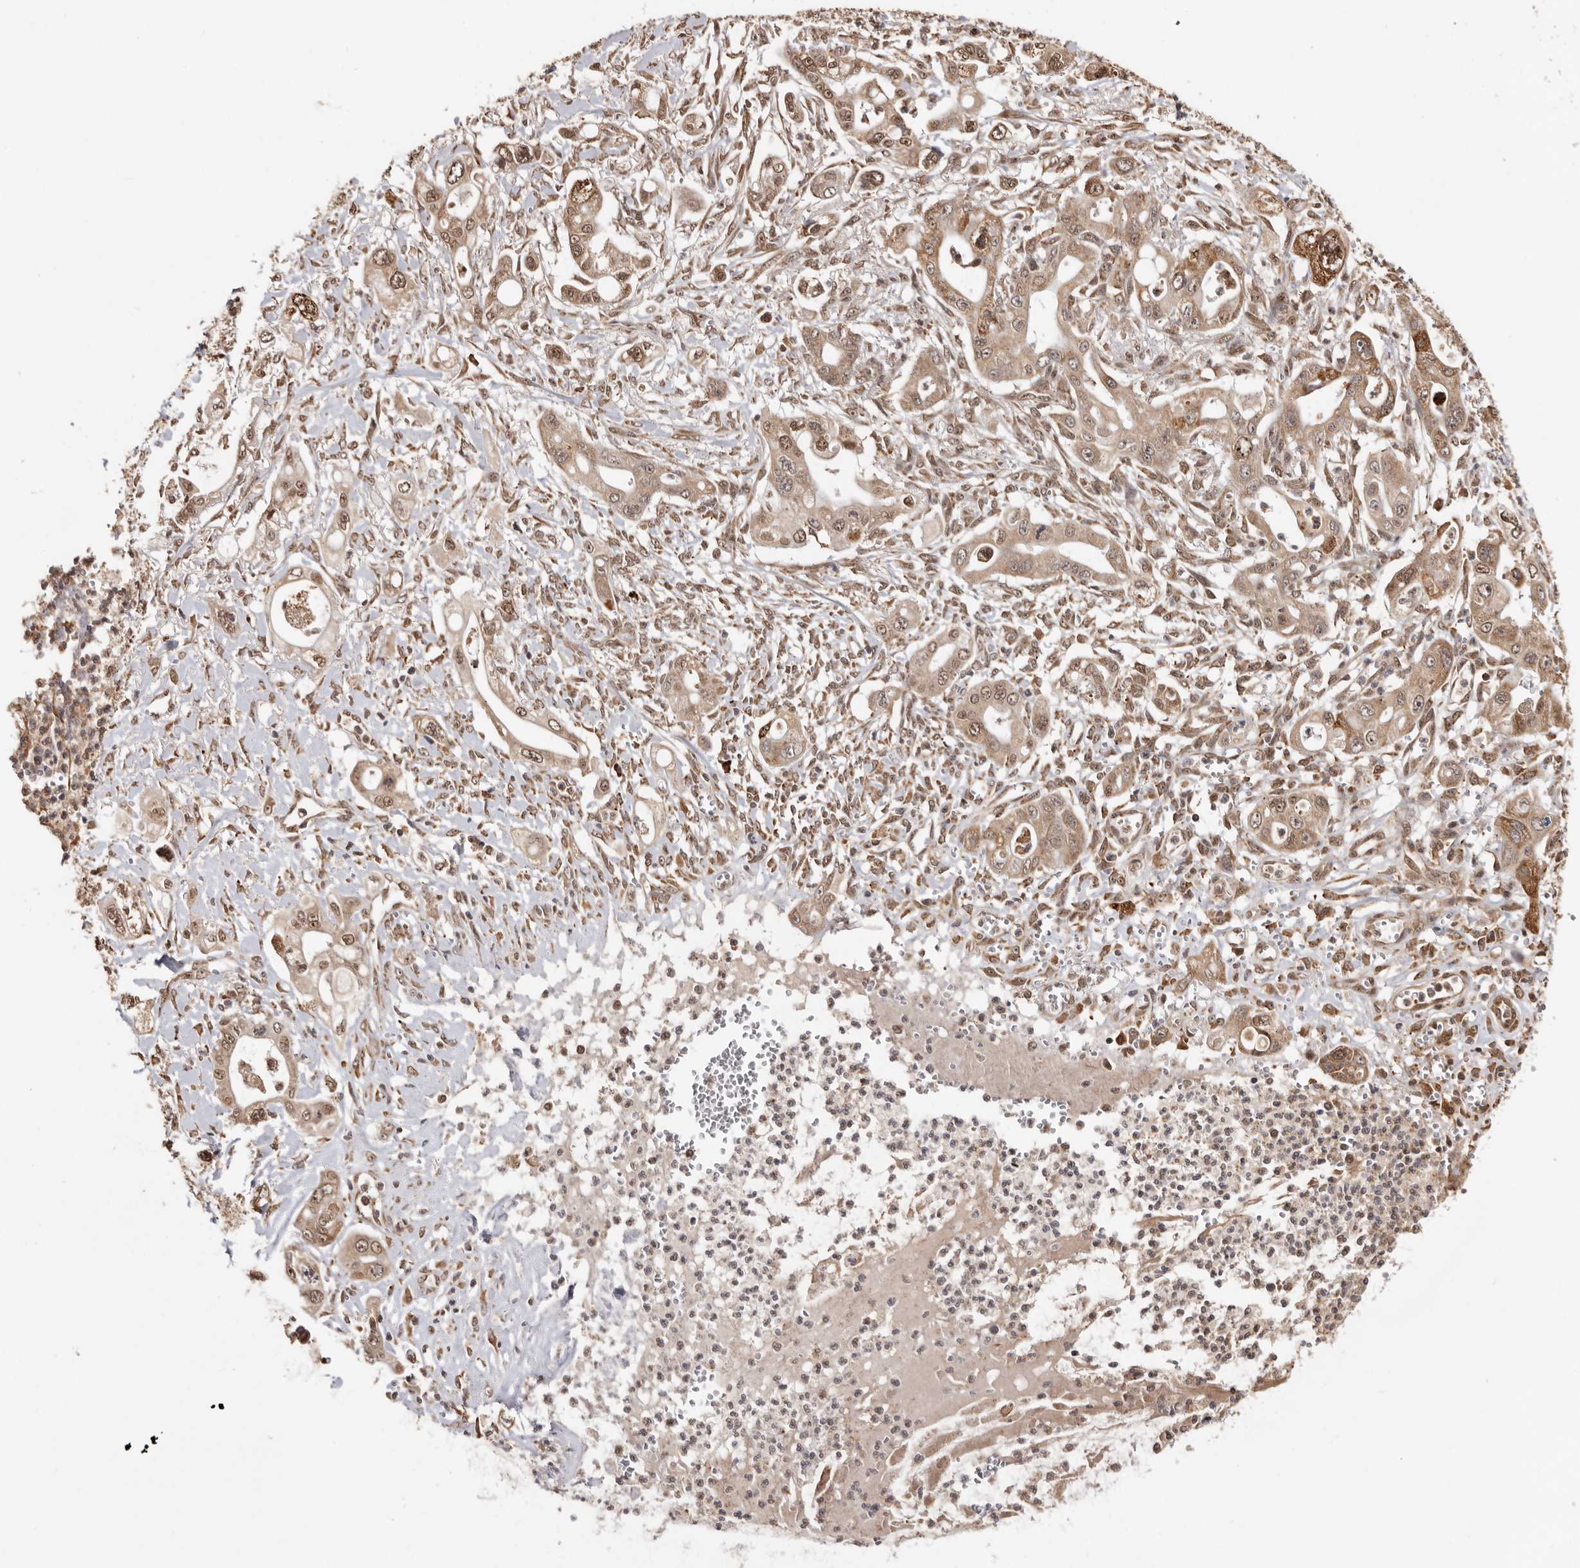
{"staining": {"intensity": "moderate", "quantity": ">75%", "location": "cytoplasmic/membranous,nuclear"}, "tissue": "pancreatic cancer", "cell_type": "Tumor cells", "image_type": "cancer", "snomed": [{"axis": "morphology", "description": "Adenocarcinoma, NOS"}, {"axis": "topography", "description": "Pancreas"}], "caption": "The immunohistochemical stain highlights moderate cytoplasmic/membranous and nuclear staining in tumor cells of adenocarcinoma (pancreatic) tissue. (DAB (3,3'-diaminobenzidine) IHC with brightfield microscopy, high magnification).", "gene": "ZNF83", "patient": {"sex": "male", "age": 68}}